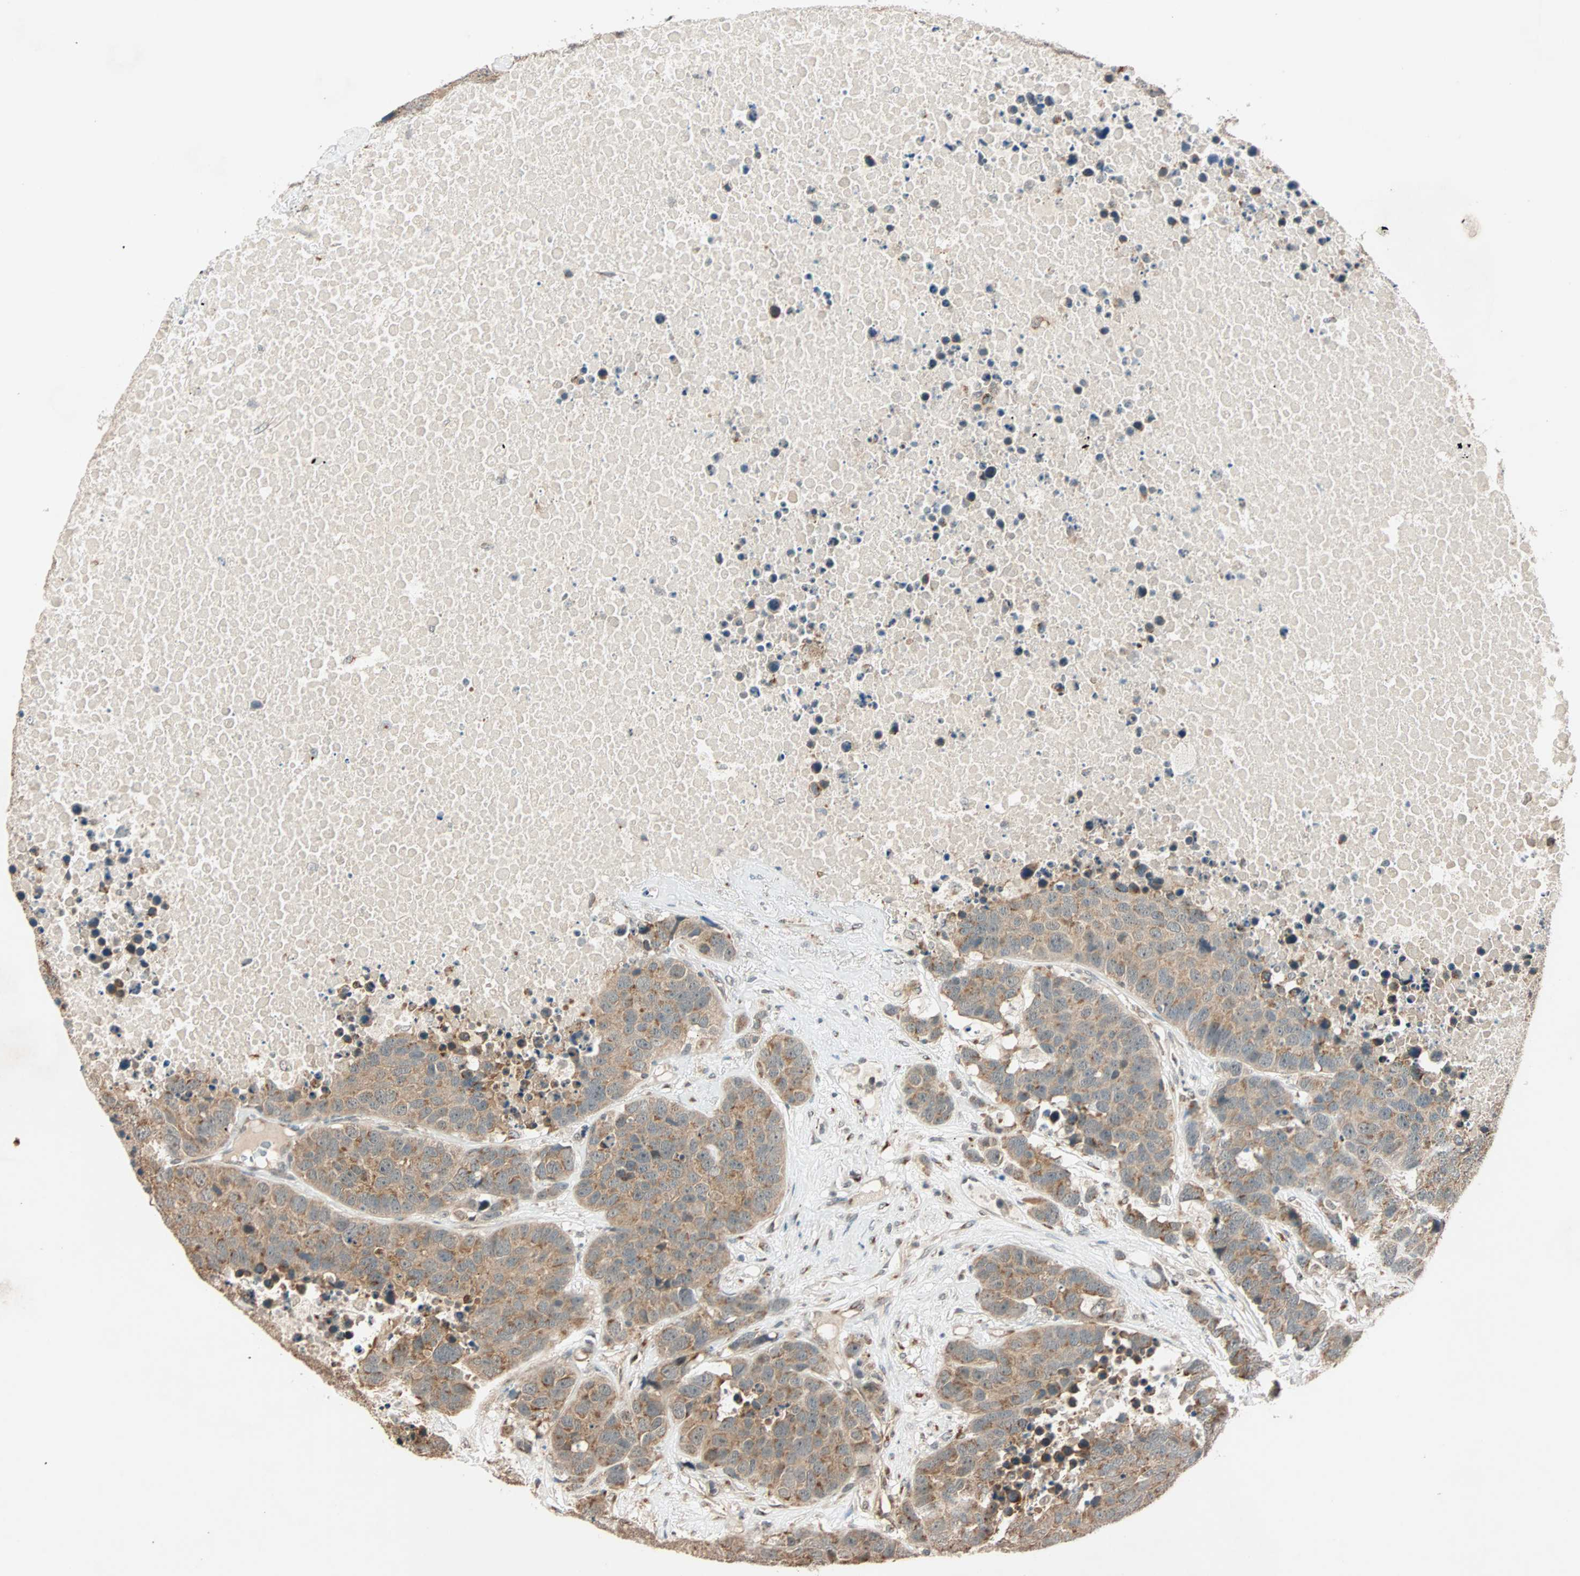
{"staining": {"intensity": "weak", "quantity": ">75%", "location": "cytoplasmic/membranous"}, "tissue": "carcinoid", "cell_type": "Tumor cells", "image_type": "cancer", "snomed": [{"axis": "morphology", "description": "Carcinoid, malignant, NOS"}, {"axis": "topography", "description": "Lung"}], "caption": "A low amount of weak cytoplasmic/membranous expression is appreciated in about >75% of tumor cells in malignant carcinoid tissue.", "gene": "PRDM2", "patient": {"sex": "male", "age": 60}}